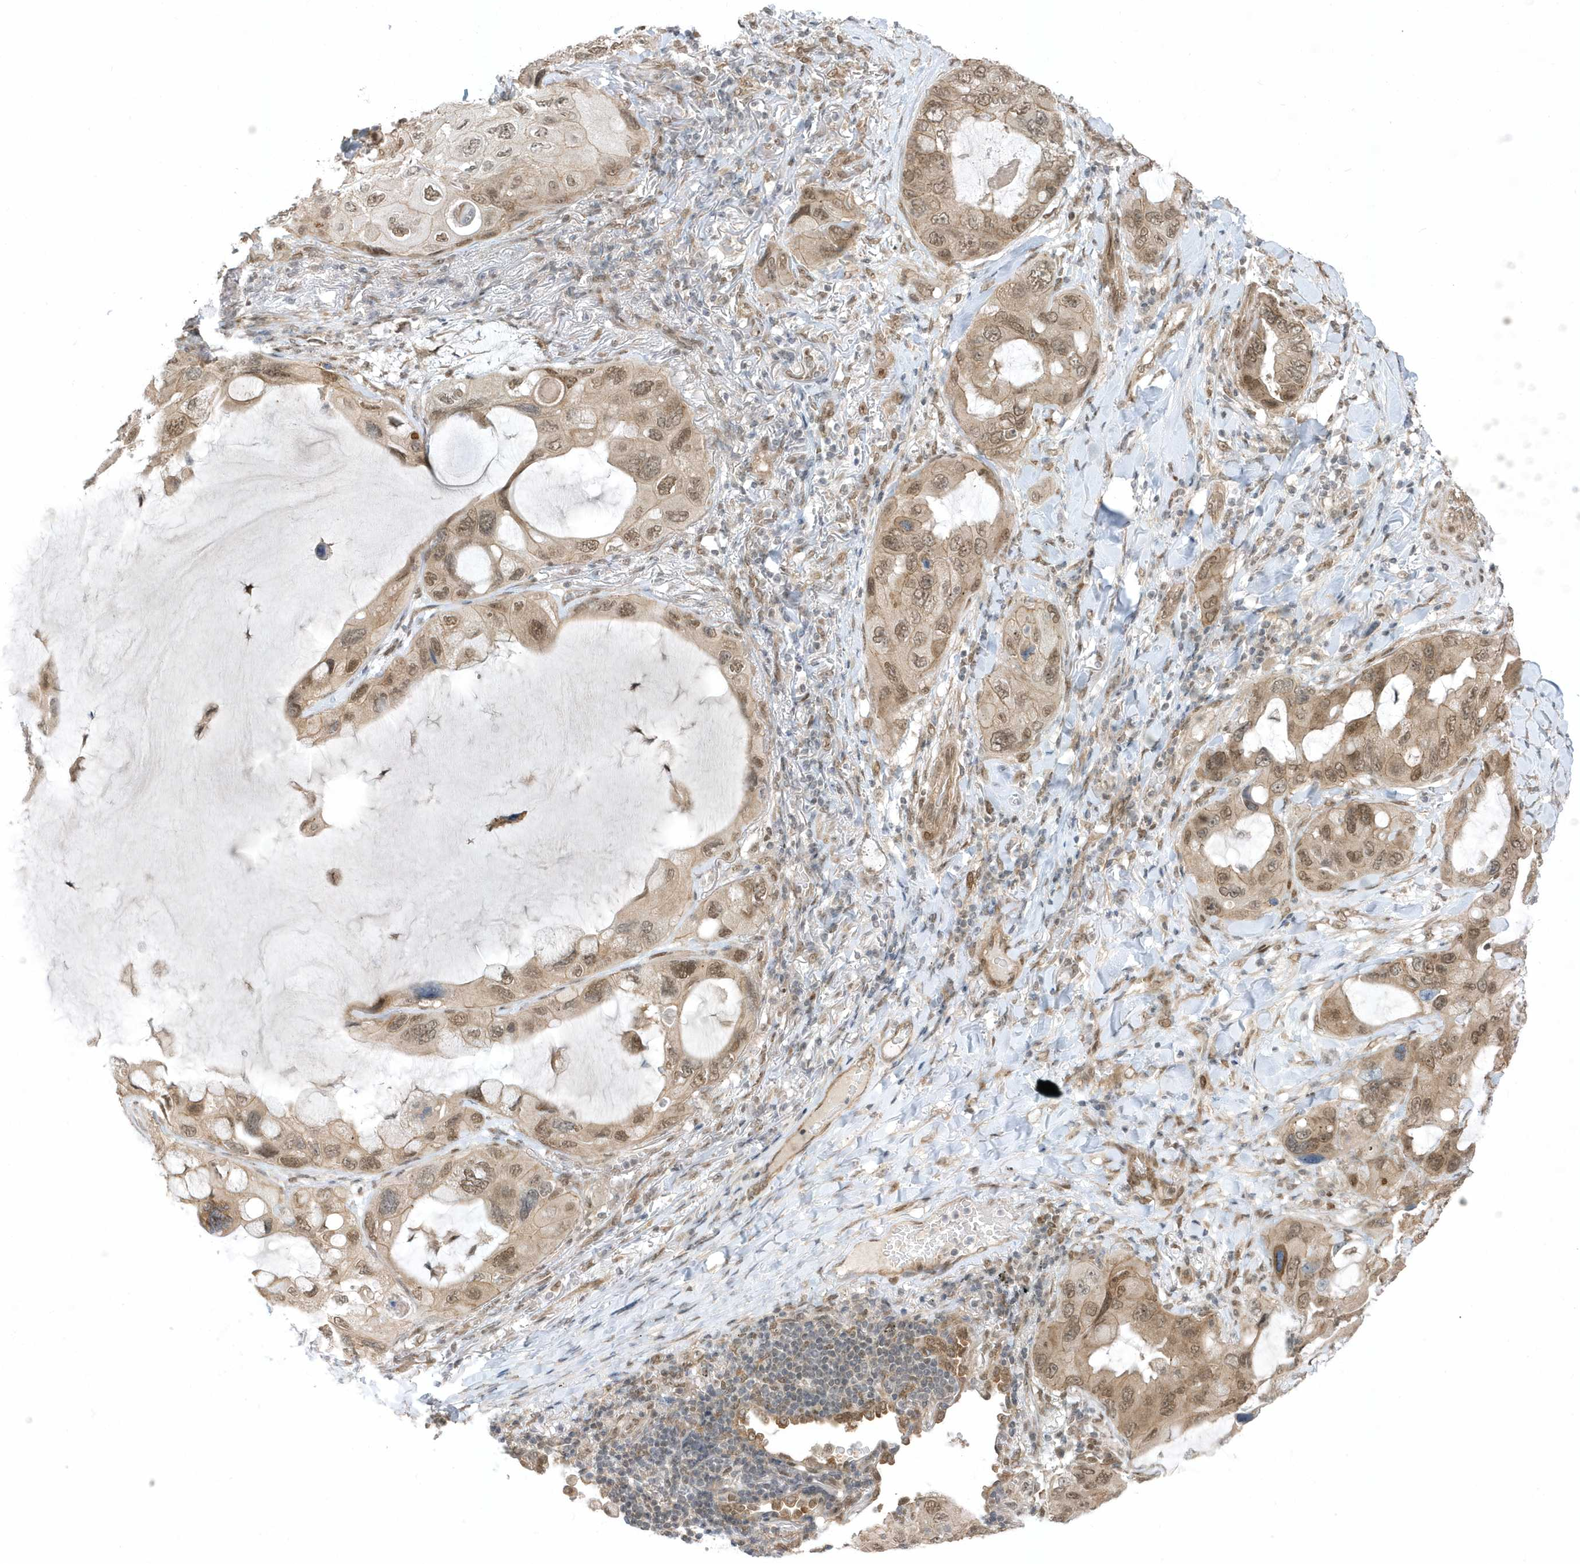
{"staining": {"intensity": "moderate", "quantity": ">75%", "location": "cytoplasmic/membranous,nuclear"}, "tissue": "lung cancer", "cell_type": "Tumor cells", "image_type": "cancer", "snomed": [{"axis": "morphology", "description": "Squamous cell carcinoma, NOS"}, {"axis": "topography", "description": "Lung"}], "caption": "IHC histopathology image of neoplastic tissue: human lung squamous cell carcinoma stained using IHC reveals medium levels of moderate protein expression localized specifically in the cytoplasmic/membranous and nuclear of tumor cells, appearing as a cytoplasmic/membranous and nuclear brown color.", "gene": "USP53", "patient": {"sex": "female", "age": 73}}